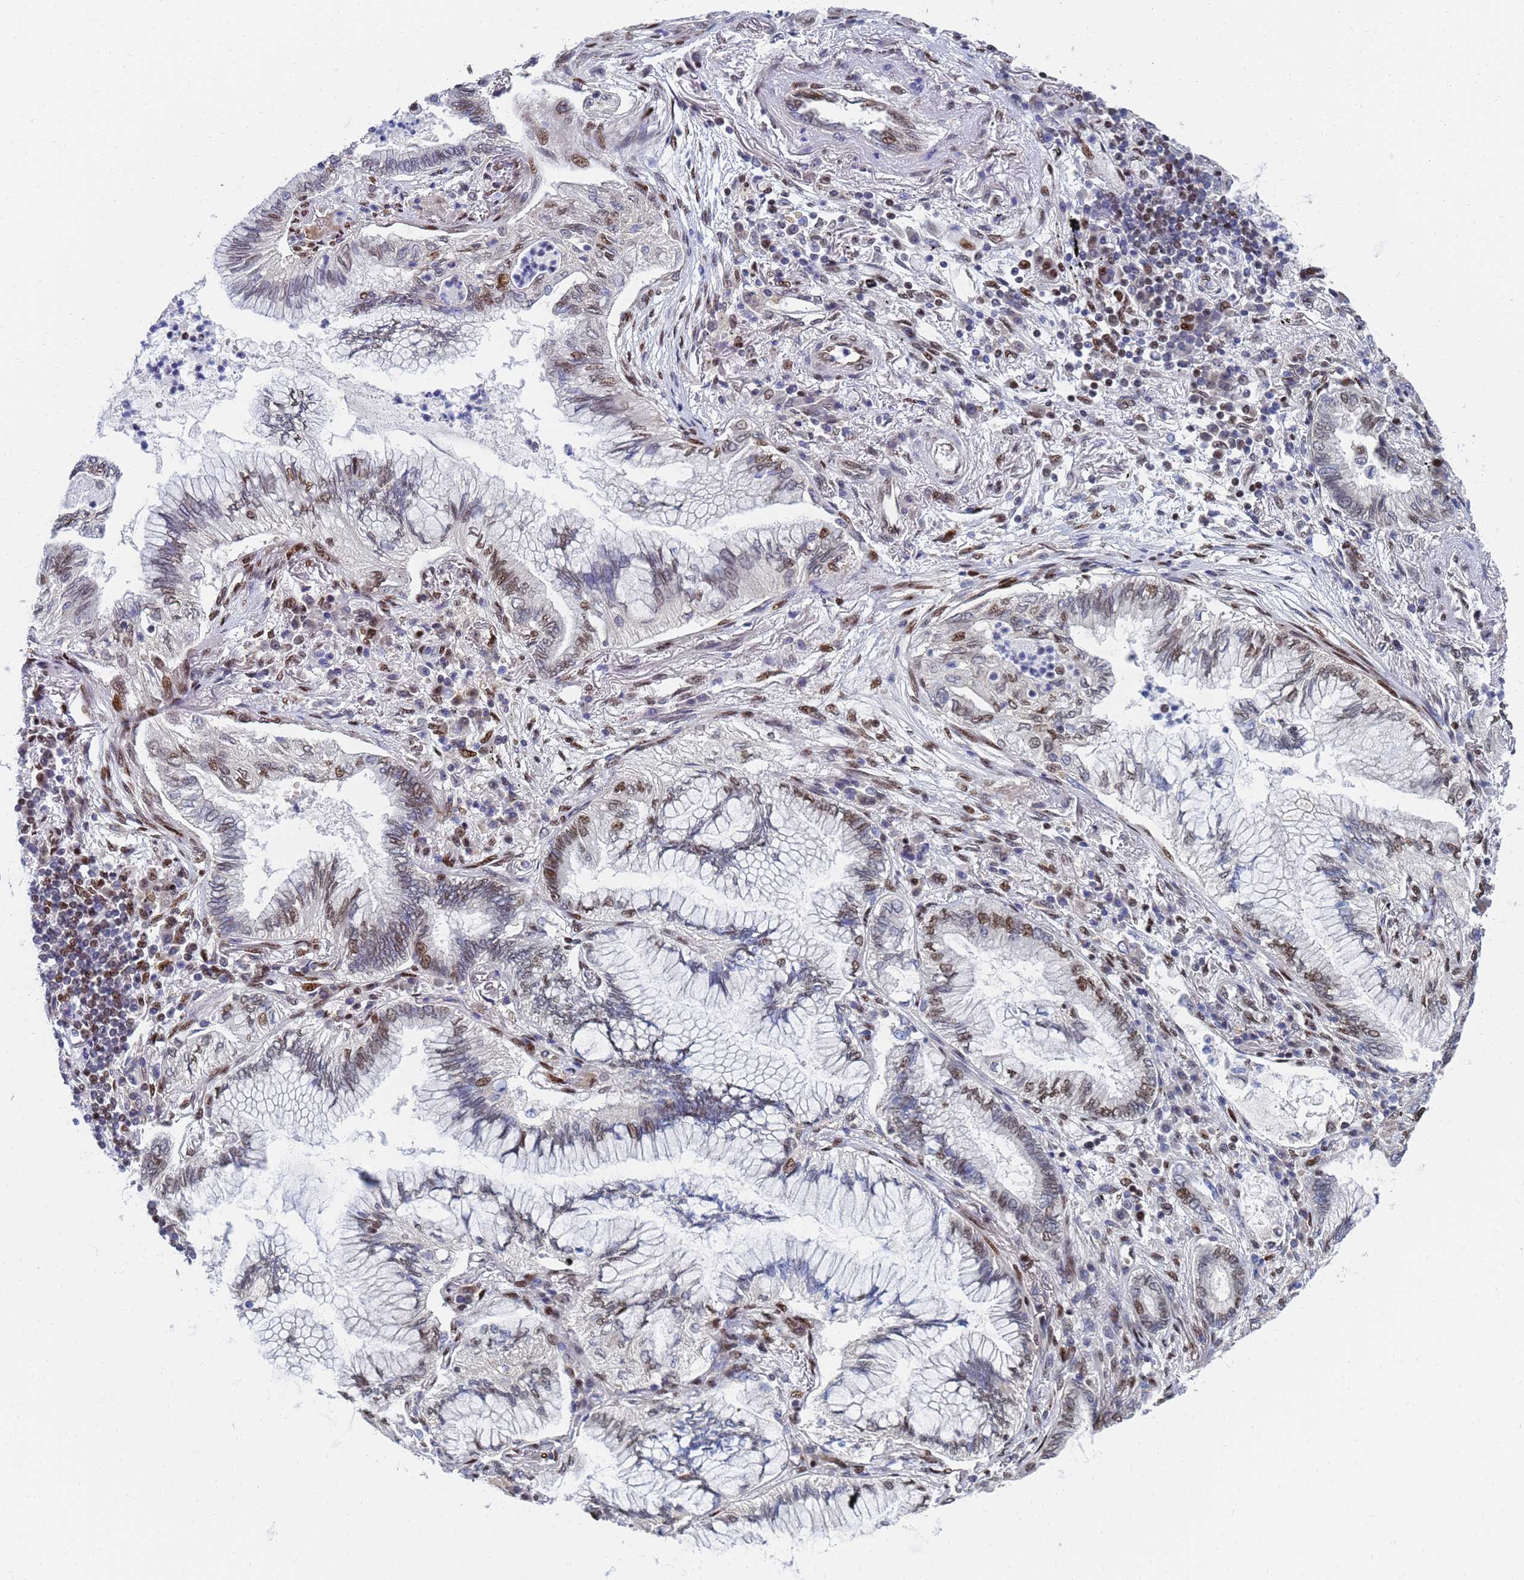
{"staining": {"intensity": "moderate", "quantity": "25%-75%", "location": "nuclear"}, "tissue": "lung cancer", "cell_type": "Tumor cells", "image_type": "cancer", "snomed": [{"axis": "morphology", "description": "Adenocarcinoma, NOS"}, {"axis": "topography", "description": "Lung"}], "caption": "Tumor cells exhibit medium levels of moderate nuclear staining in approximately 25%-75% of cells in human lung adenocarcinoma.", "gene": "AP5Z1", "patient": {"sex": "female", "age": 70}}